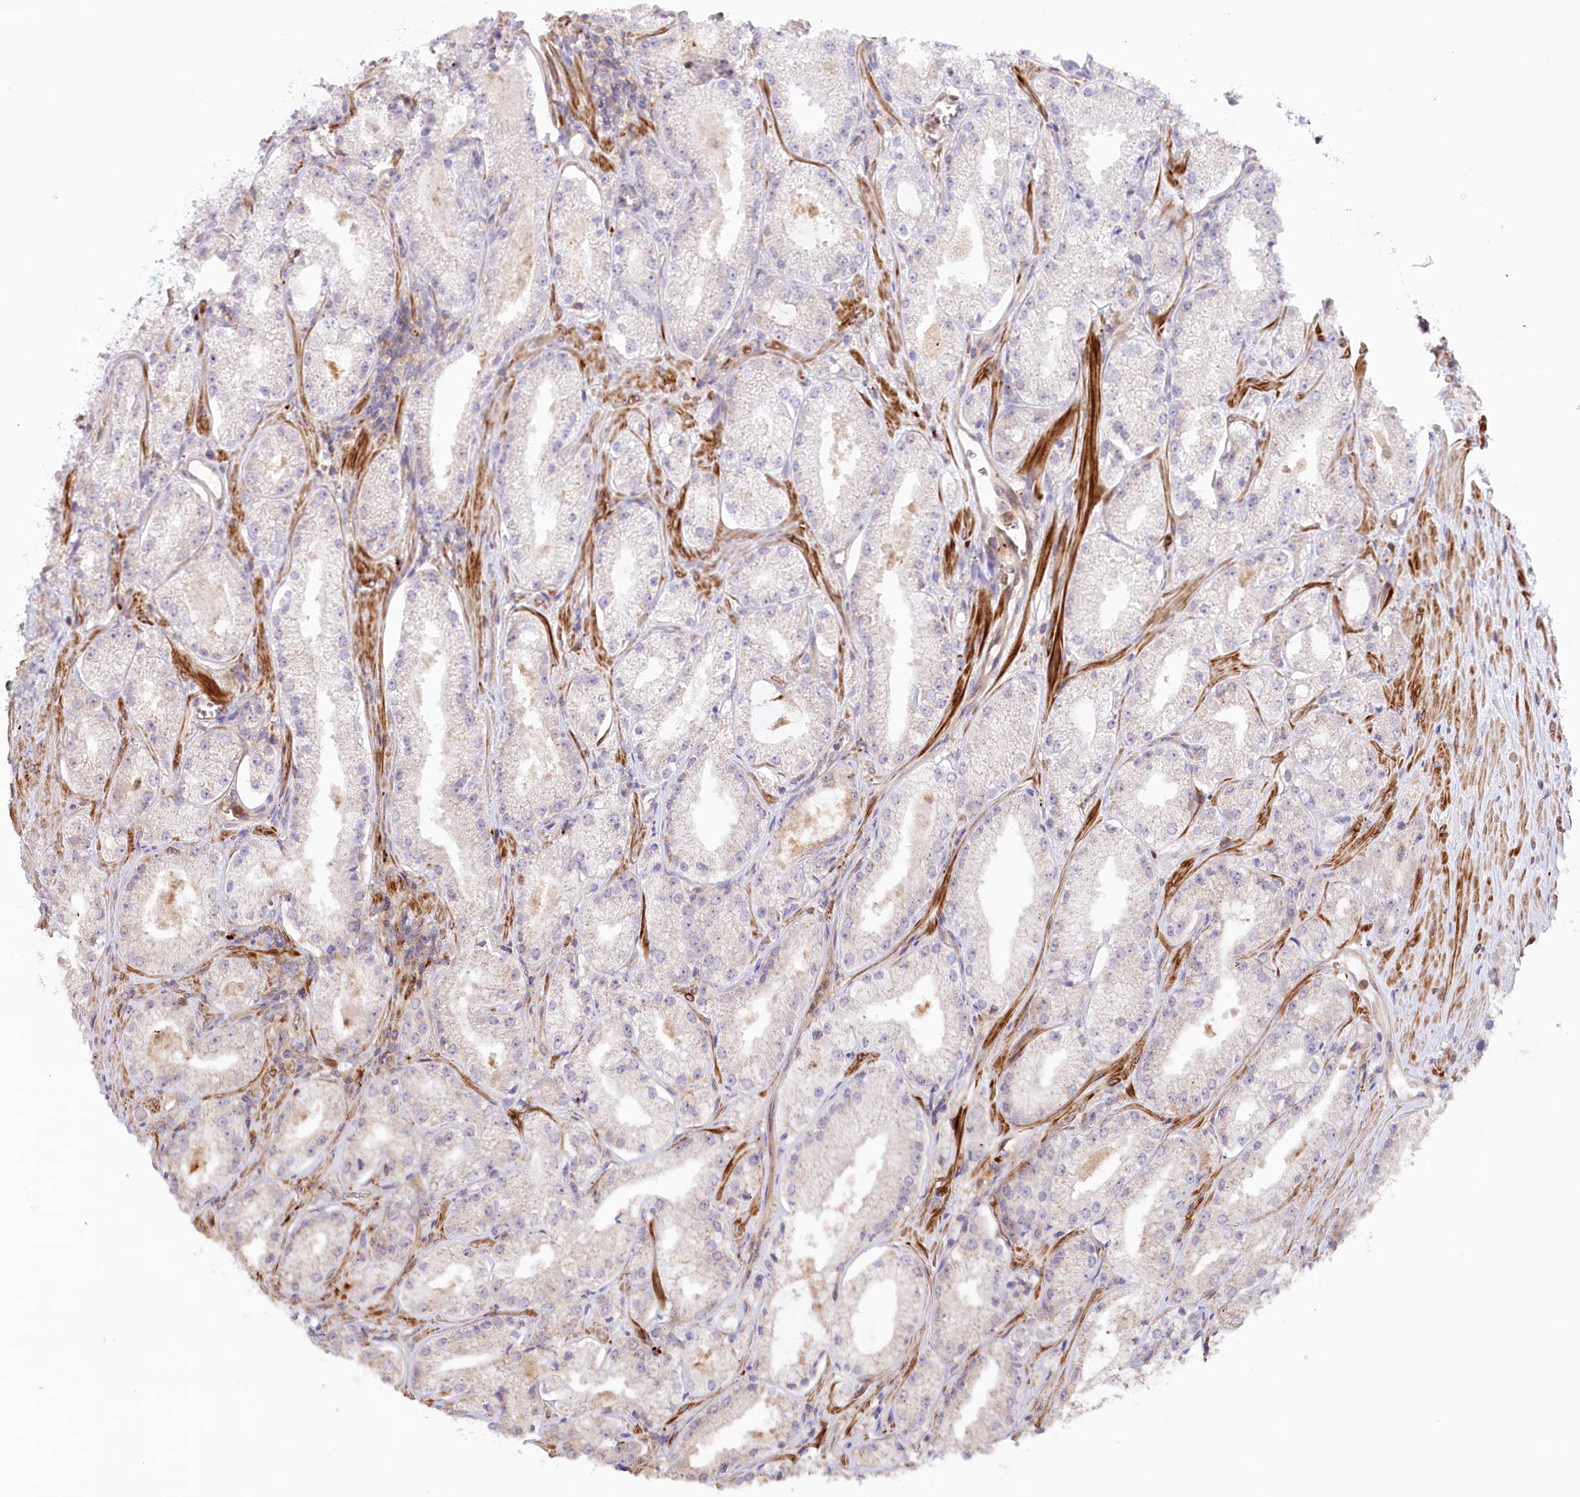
{"staining": {"intensity": "negative", "quantity": "none", "location": "none"}, "tissue": "prostate cancer", "cell_type": "Tumor cells", "image_type": "cancer", "snomed": [{"axis": "morphology", "description": "Adenocarcinoma, Low grade"}, {"axis": "topography", "description": "Prostate"}], "caption": "Immunohistochemistry (IHC) of adenocarcinoma (low-grade) (prostate) demonstrates no staining in tumor cells.", "gene": "GBE1", "patient": {"sex": "male", "age": 69}}